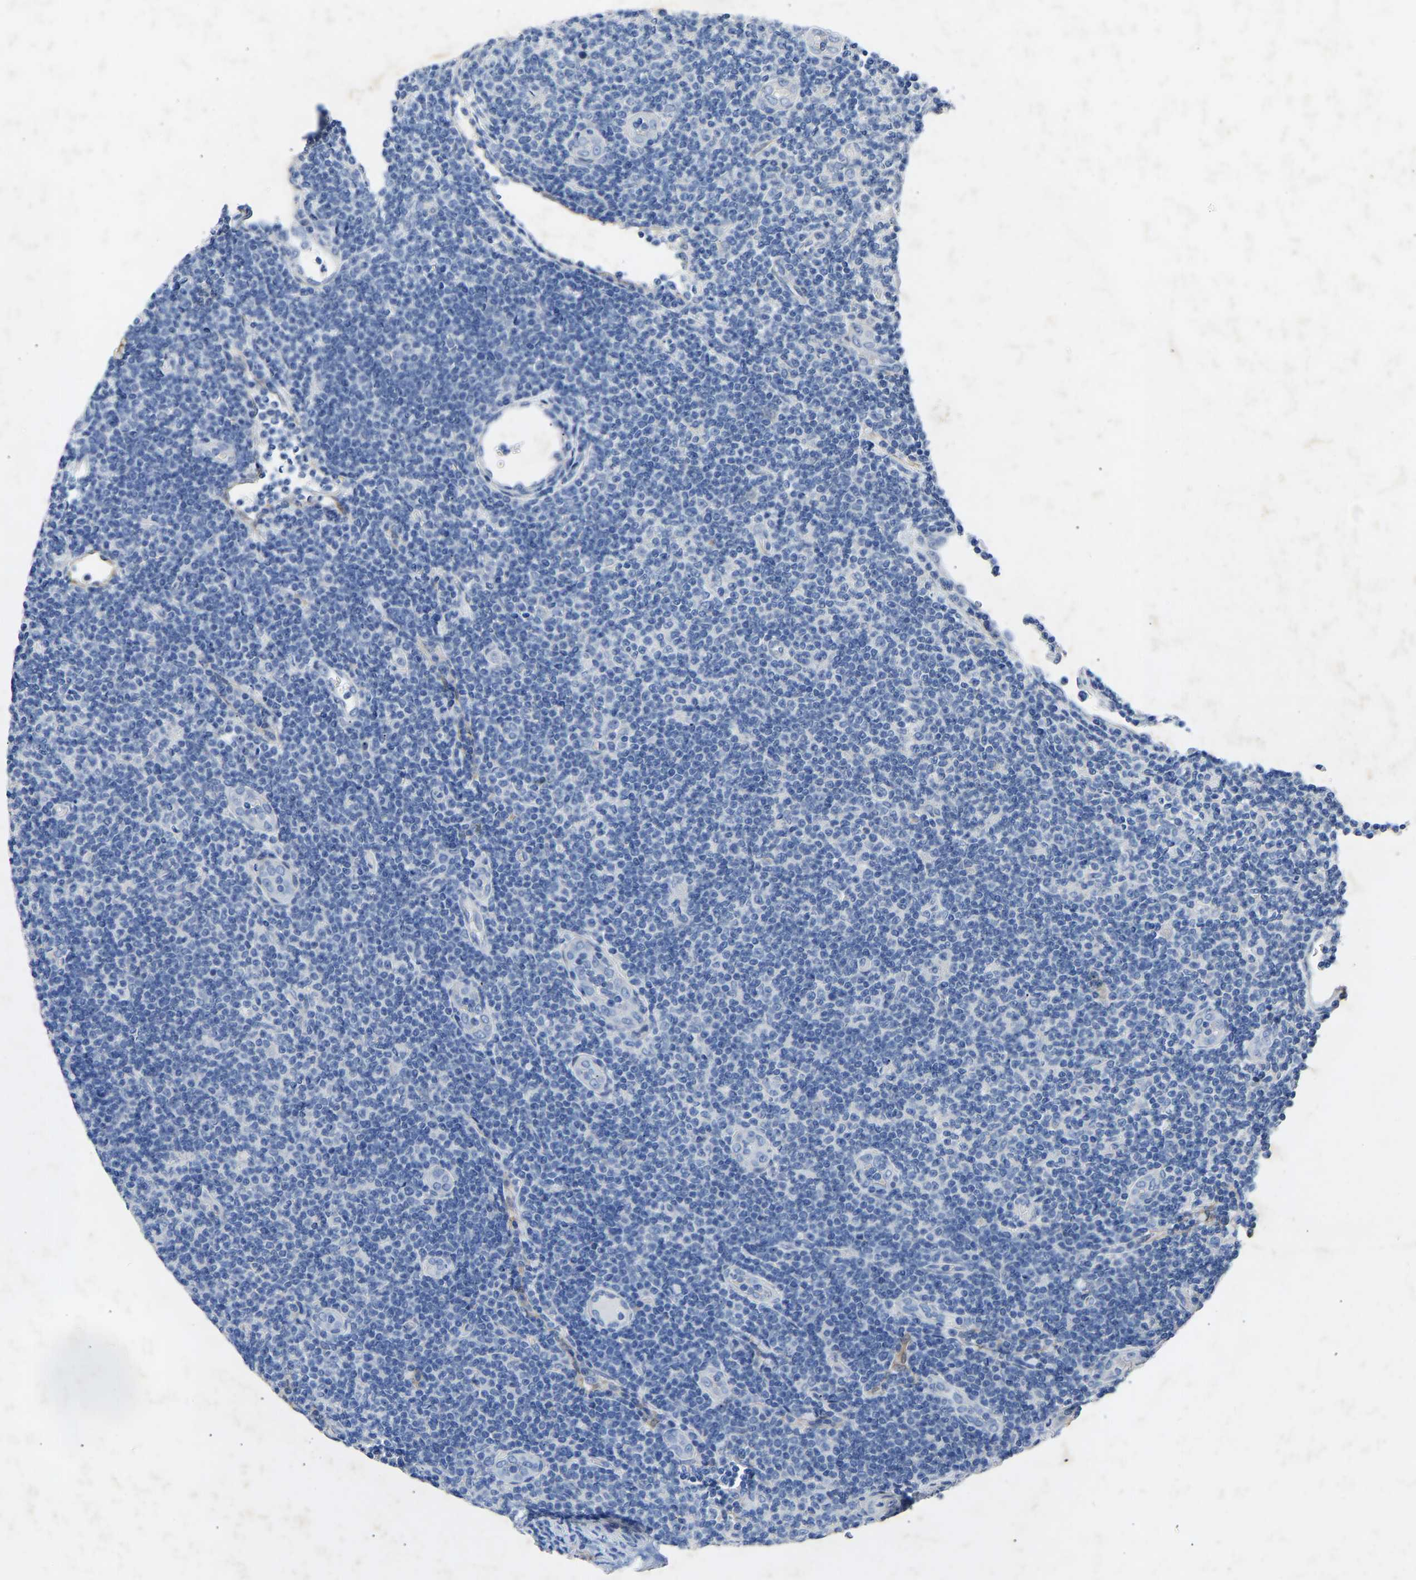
{"staining": {"intensity": "negative", "quantity": "none", "location": "none"}, "tissue": "lymphoma", "cell_type": "Tumor cells", "image_type": "cancer", "snomed": [{"axis": "morphology", "description": "Malignant lymphoma, non-Hodgkin's type, Low grade"}, {"axis": "topography", "description": "Lymph node"}], "caption": "Low-grade malignant lymphoma, non-Hodgkin's type was stained to show a protein in brown. There is no significant staining in tumor cells. Brightfield microscopy of IHC stained with DAB (brown) and hematoxylin (blue), captured at high magnification.", "gene": "RBP1", "patient": {"sex": "male", "age": 83}}